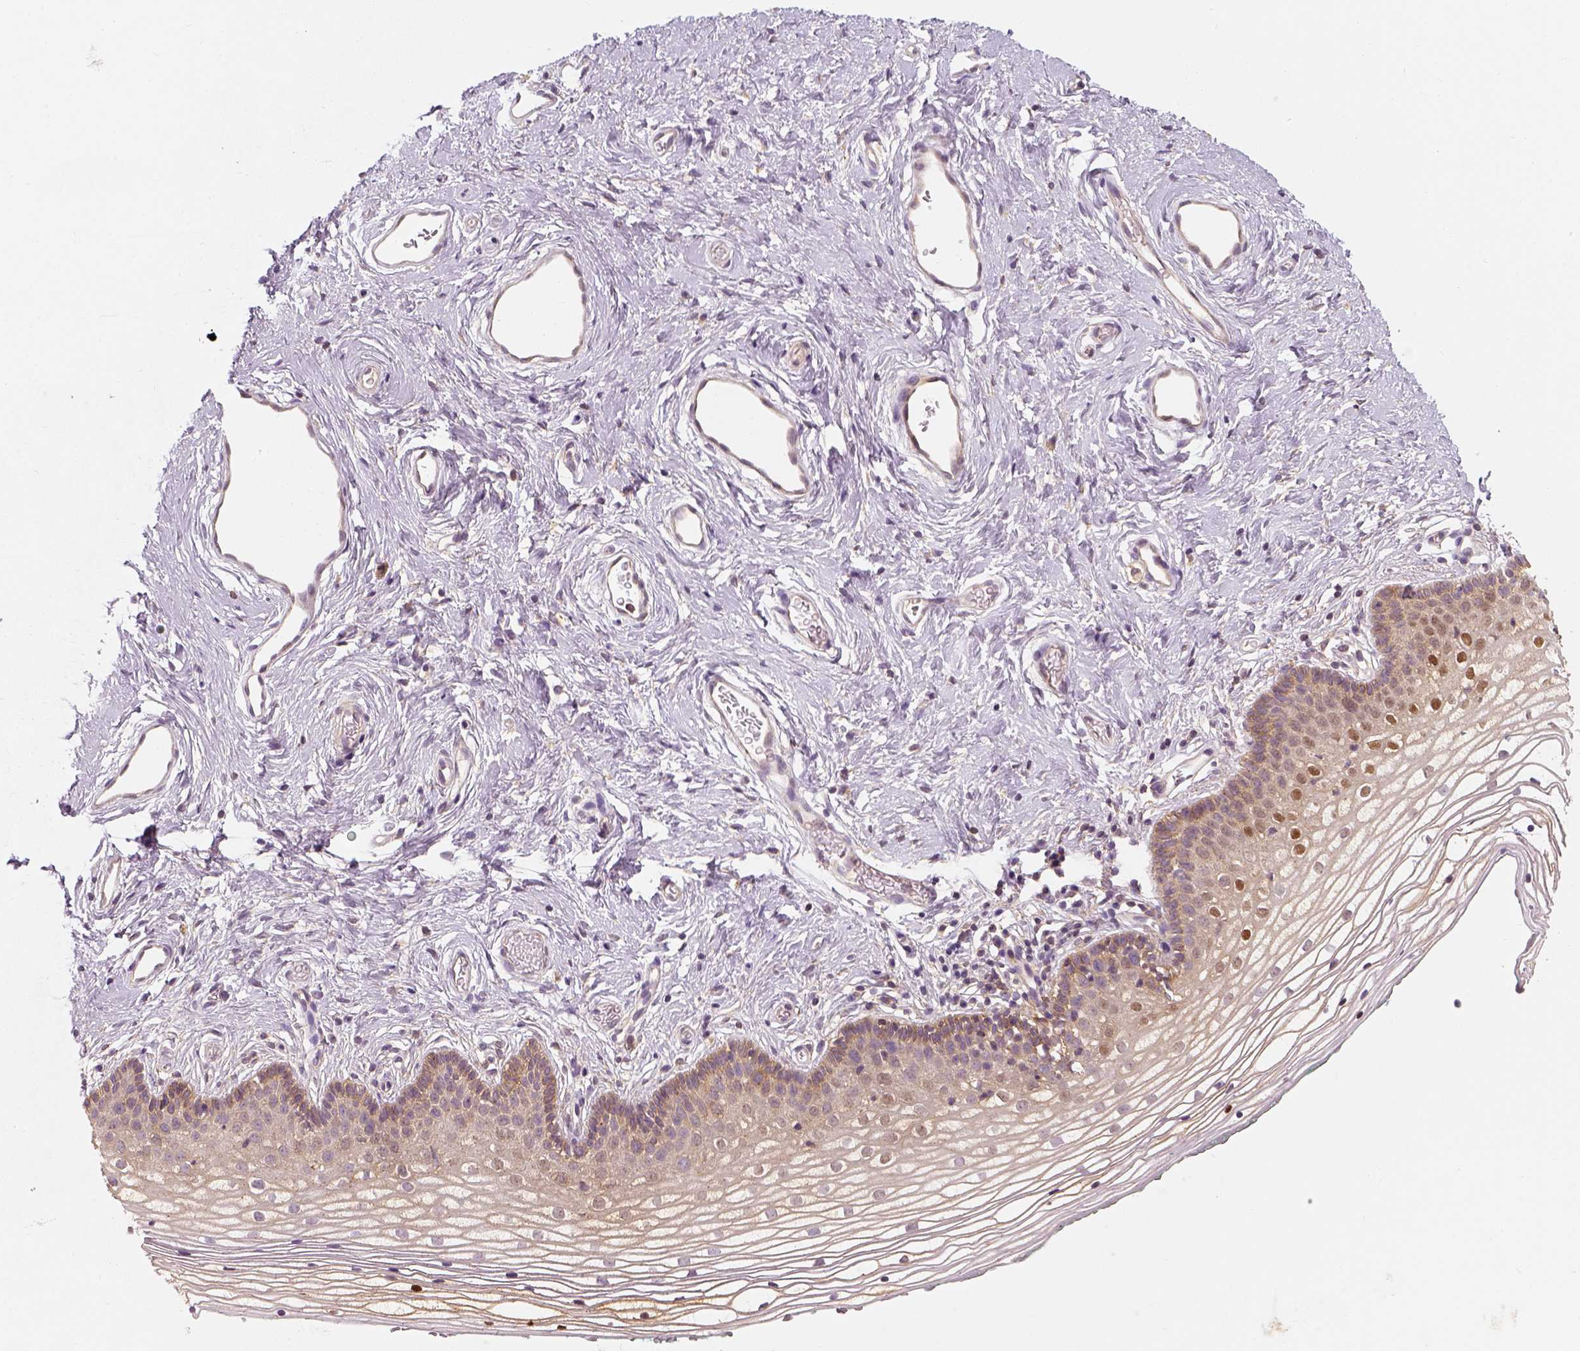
{"staining": {"intensity": "moderate", "quantity": "<25%", "location": "cytoplasmic/membranous,nuclear"}, "tissue": "vagina", "cell_type": "Squamous epithelial cells", "image_type": "normal", "snomed": [{"axis": "morphology", "description": "Normal tissue, NOS"}, {"axis": "topography", "description": "Vagina"}], "caption": "About <25% of squamous epithelial cells in unremarkable vagina exhibit moderate cytoplasmic/membranous,nuclear protein expression as visualized by brown immunohistochemical staining.", "gene": "SQSTM1", "patient": {"sex": "female", "age": 36}}